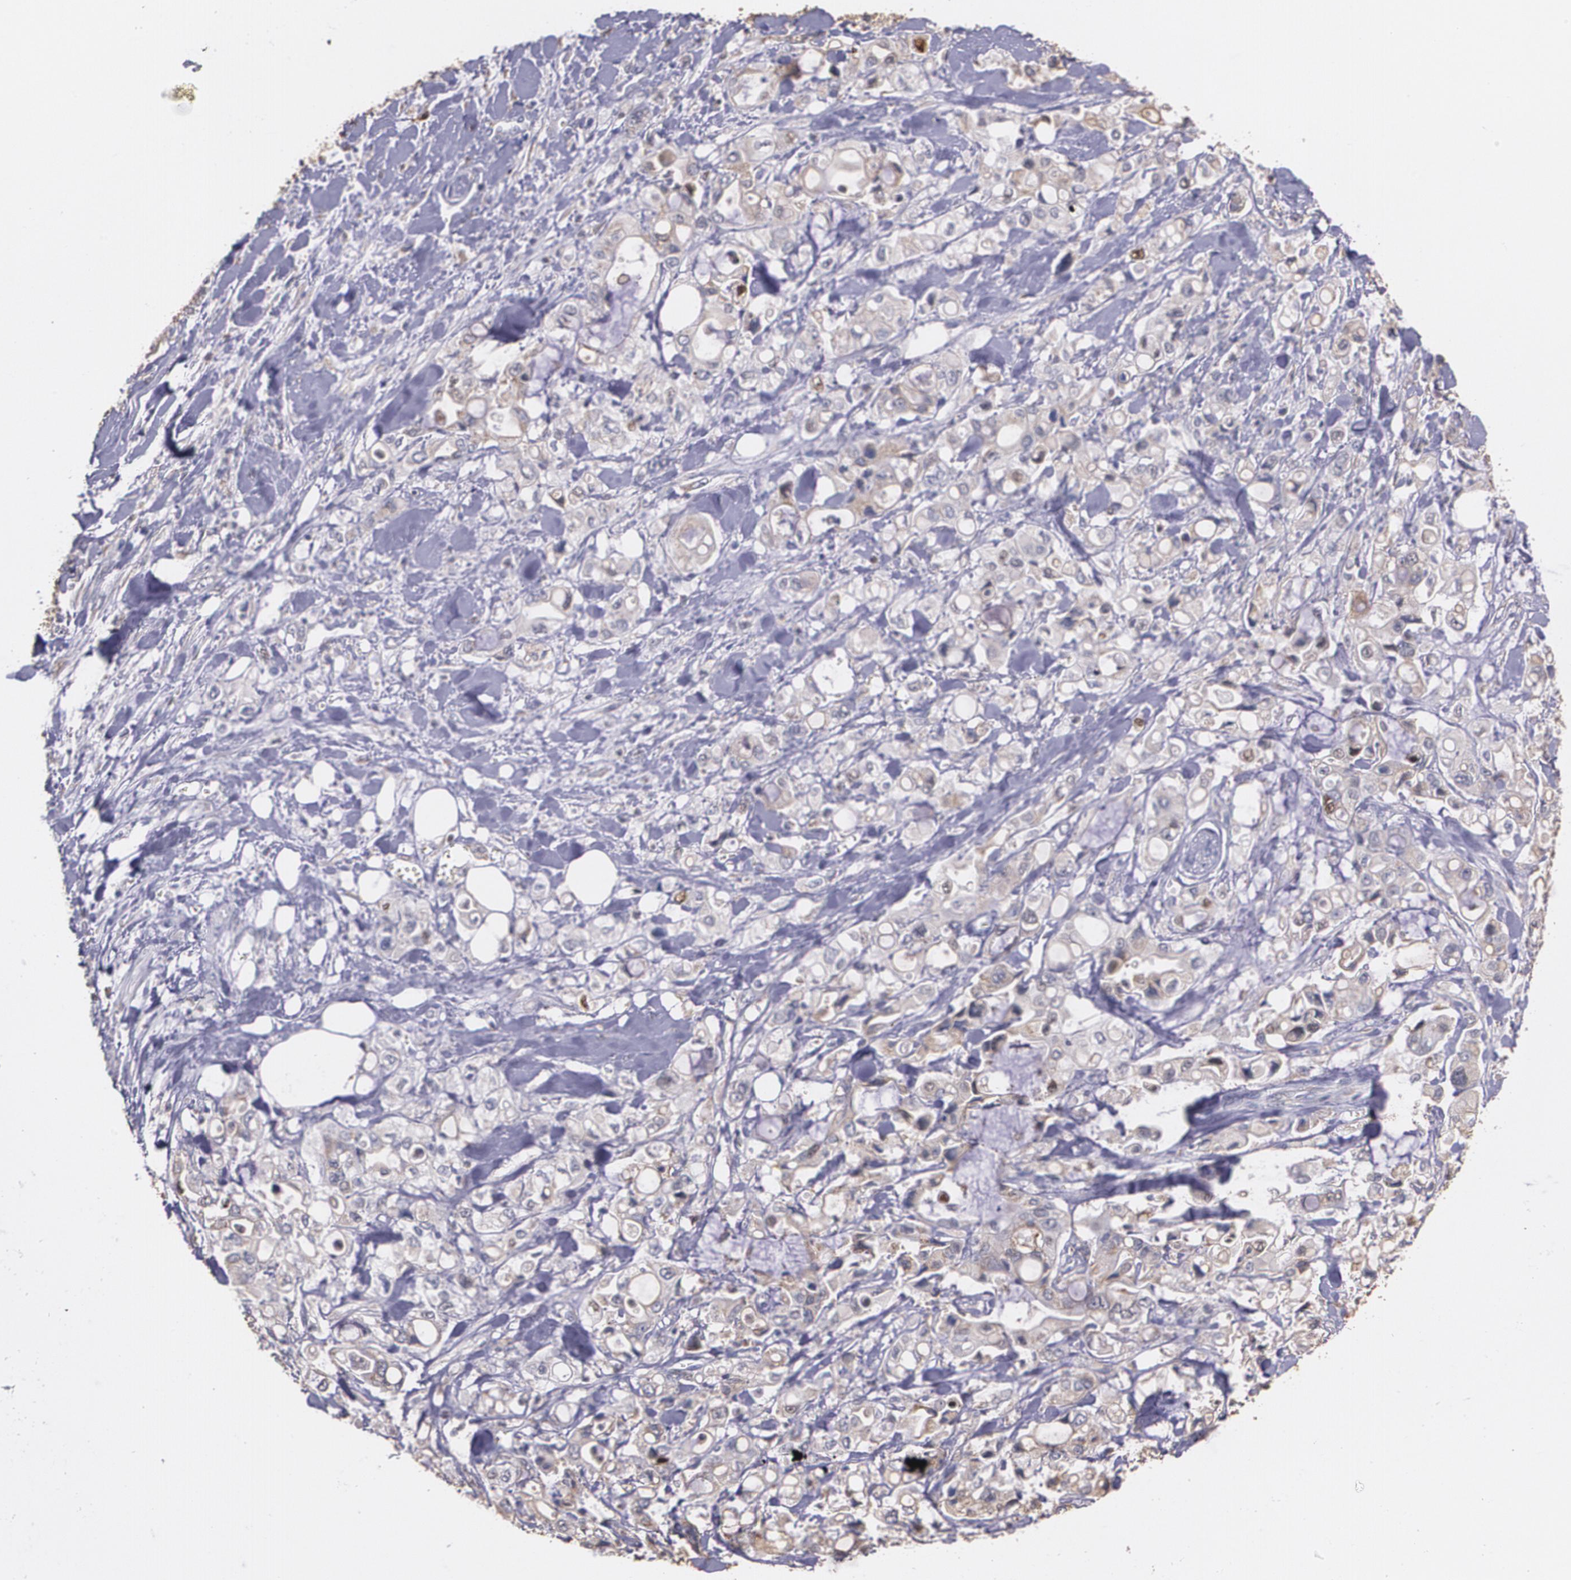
{"staining": {"intensity": "weak", "quantity": ">75%", "location": "cytoplasmic/membranous"}, "tissue": "pancreatic cancer", "cell_type": "Tumor cells", "image_type": "cancer", "snomed": [{"axis": "morphology", "description": "Adenocarcinoma, NOS"}, {"axis": "topography", "description": "Pancreas"}], "caption": "High-power microscopy captured an immunohistochemistry image of pancreatic cancer, revealing weak cytoplasmic/membranous staining in approximately >75% of tumor cells.", "gene": "ATF3", "patient": {"sex": "male", "age": 70}}